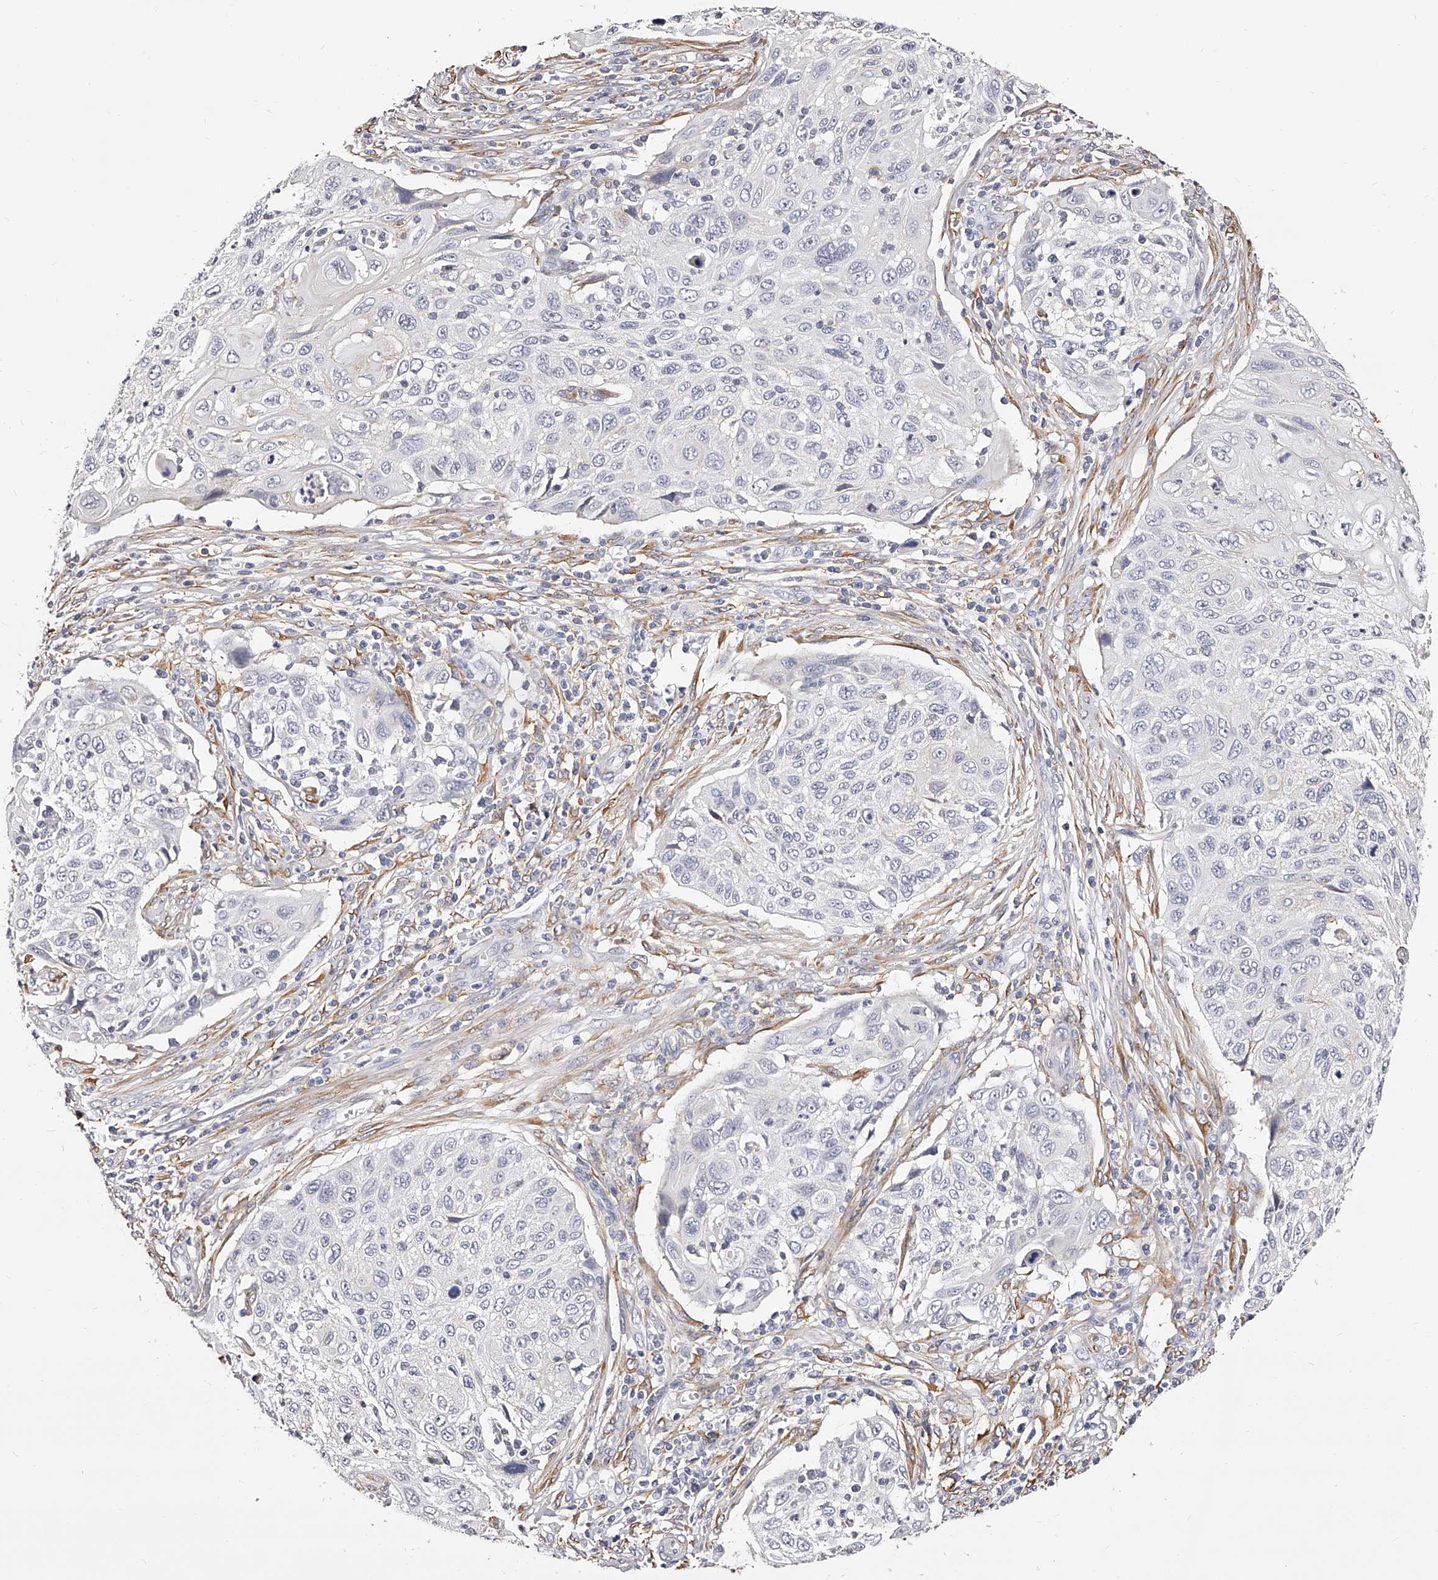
{"staining": {"intensity": "negative", "quantity": "none", "location": "none"}, "tissue": "cervical cancer", "cell_type": "Tumor cells", "image_type": "cancer", "snomed": [{"axis": "morphology", "description": "Squamous cell carcinoma, NOS"}, {"axis": "topography", "description": "Cervix"}], "caption": "Protein analysis of cervical squamous cell carcinoma demonstrates no significant positivity in tumor cells.", "gene": "CD82", "patient": {"sex": "female", "age": 70}}